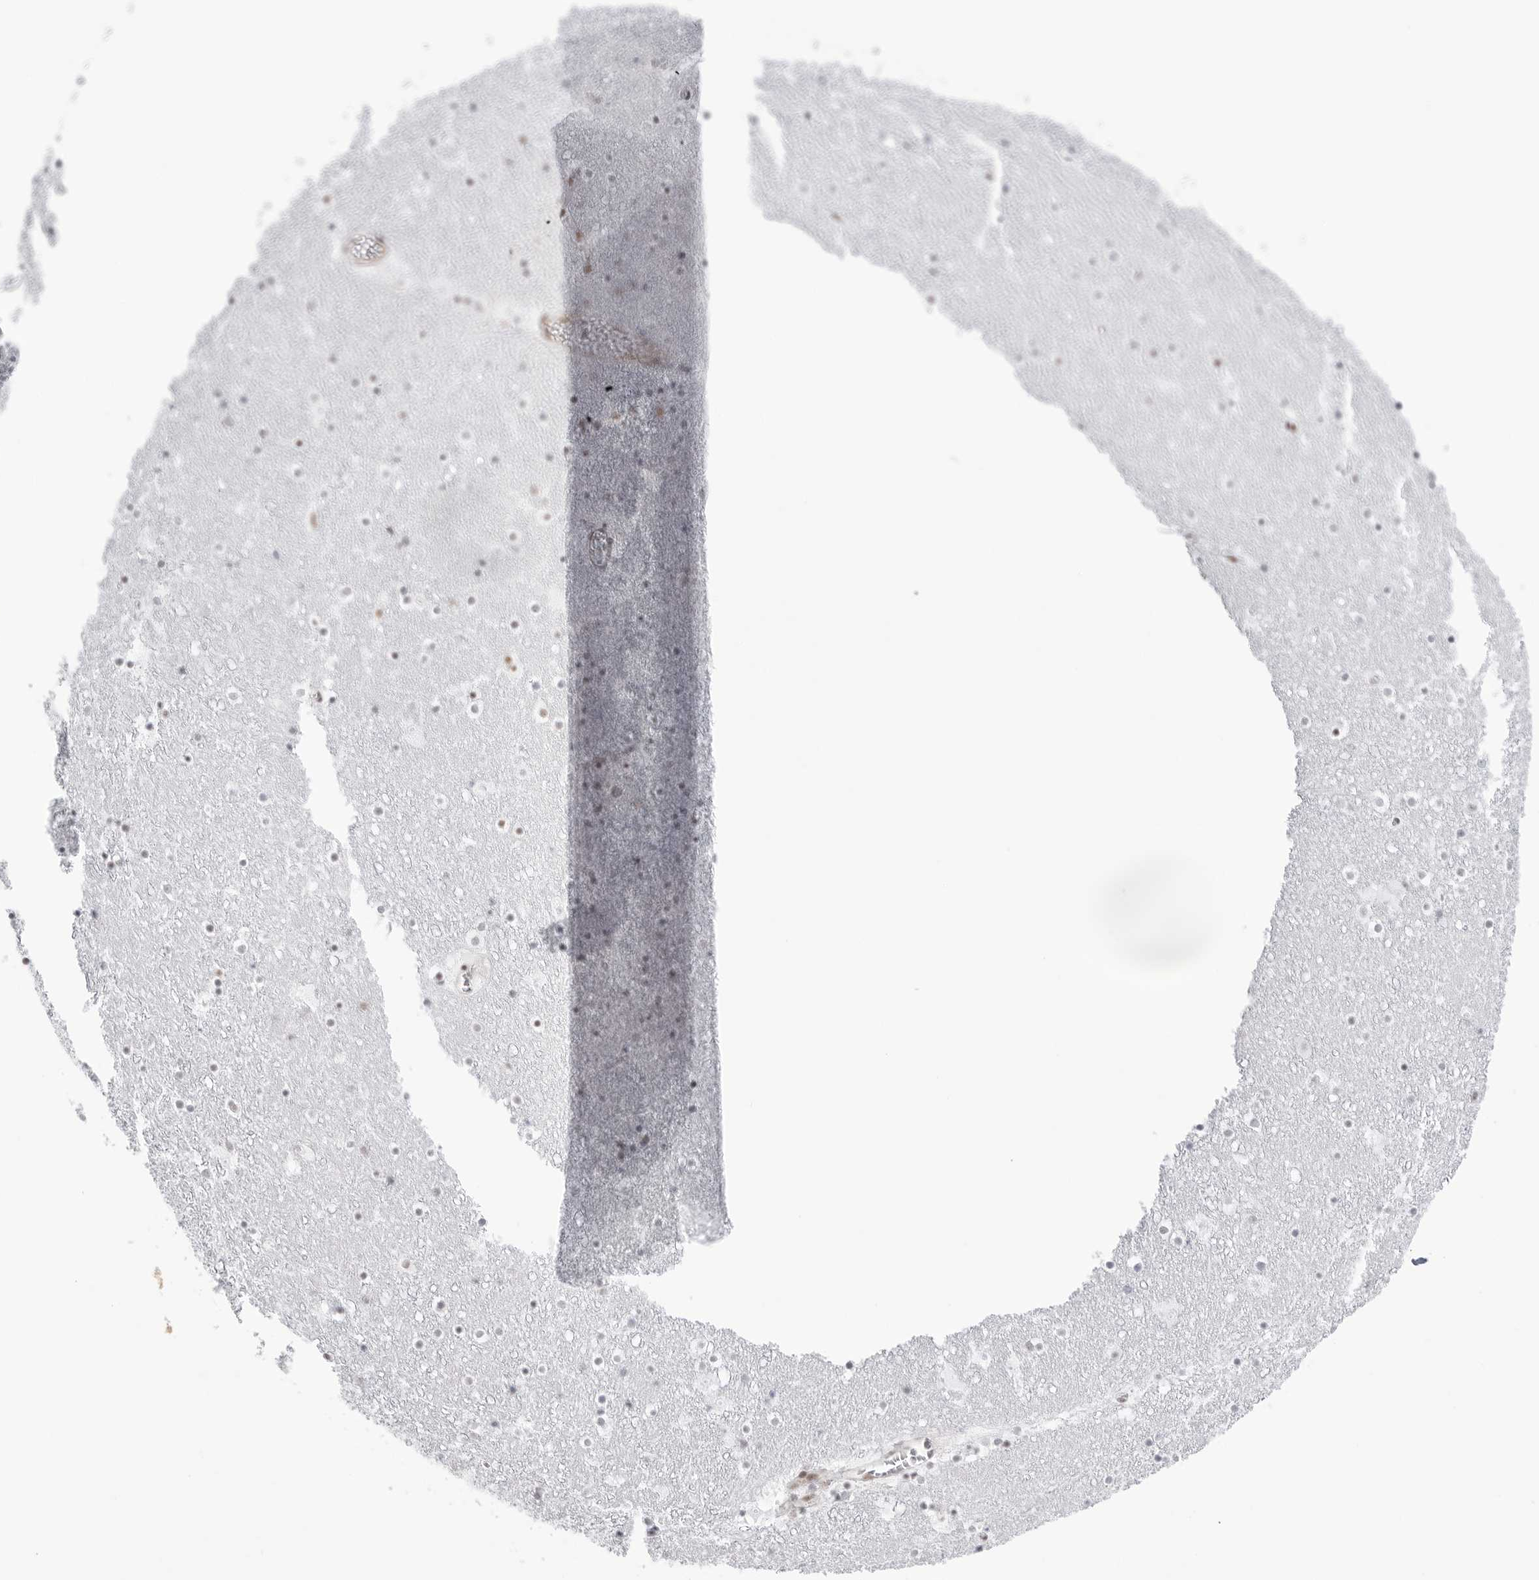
{"staining": {"intensity": "moderate", "quantity": "<25%", "location": "nuclear"}, "tissue": "caudate", "cell_type": "Glial cells", "image_type": "normal", "snomed": [{"axis": "morphology", "description": "Normal tissue, NOS"}, {"axis": "topography", "description": "Lateral ventricle wall"}], "caption": "Immunohistochemical staining of benign human caudate exhibits low levels of moderate nuclear staining in about <25% of glial cells.", "gene": "C1orf162", "patient": {"sex": "male", "age": 45}}